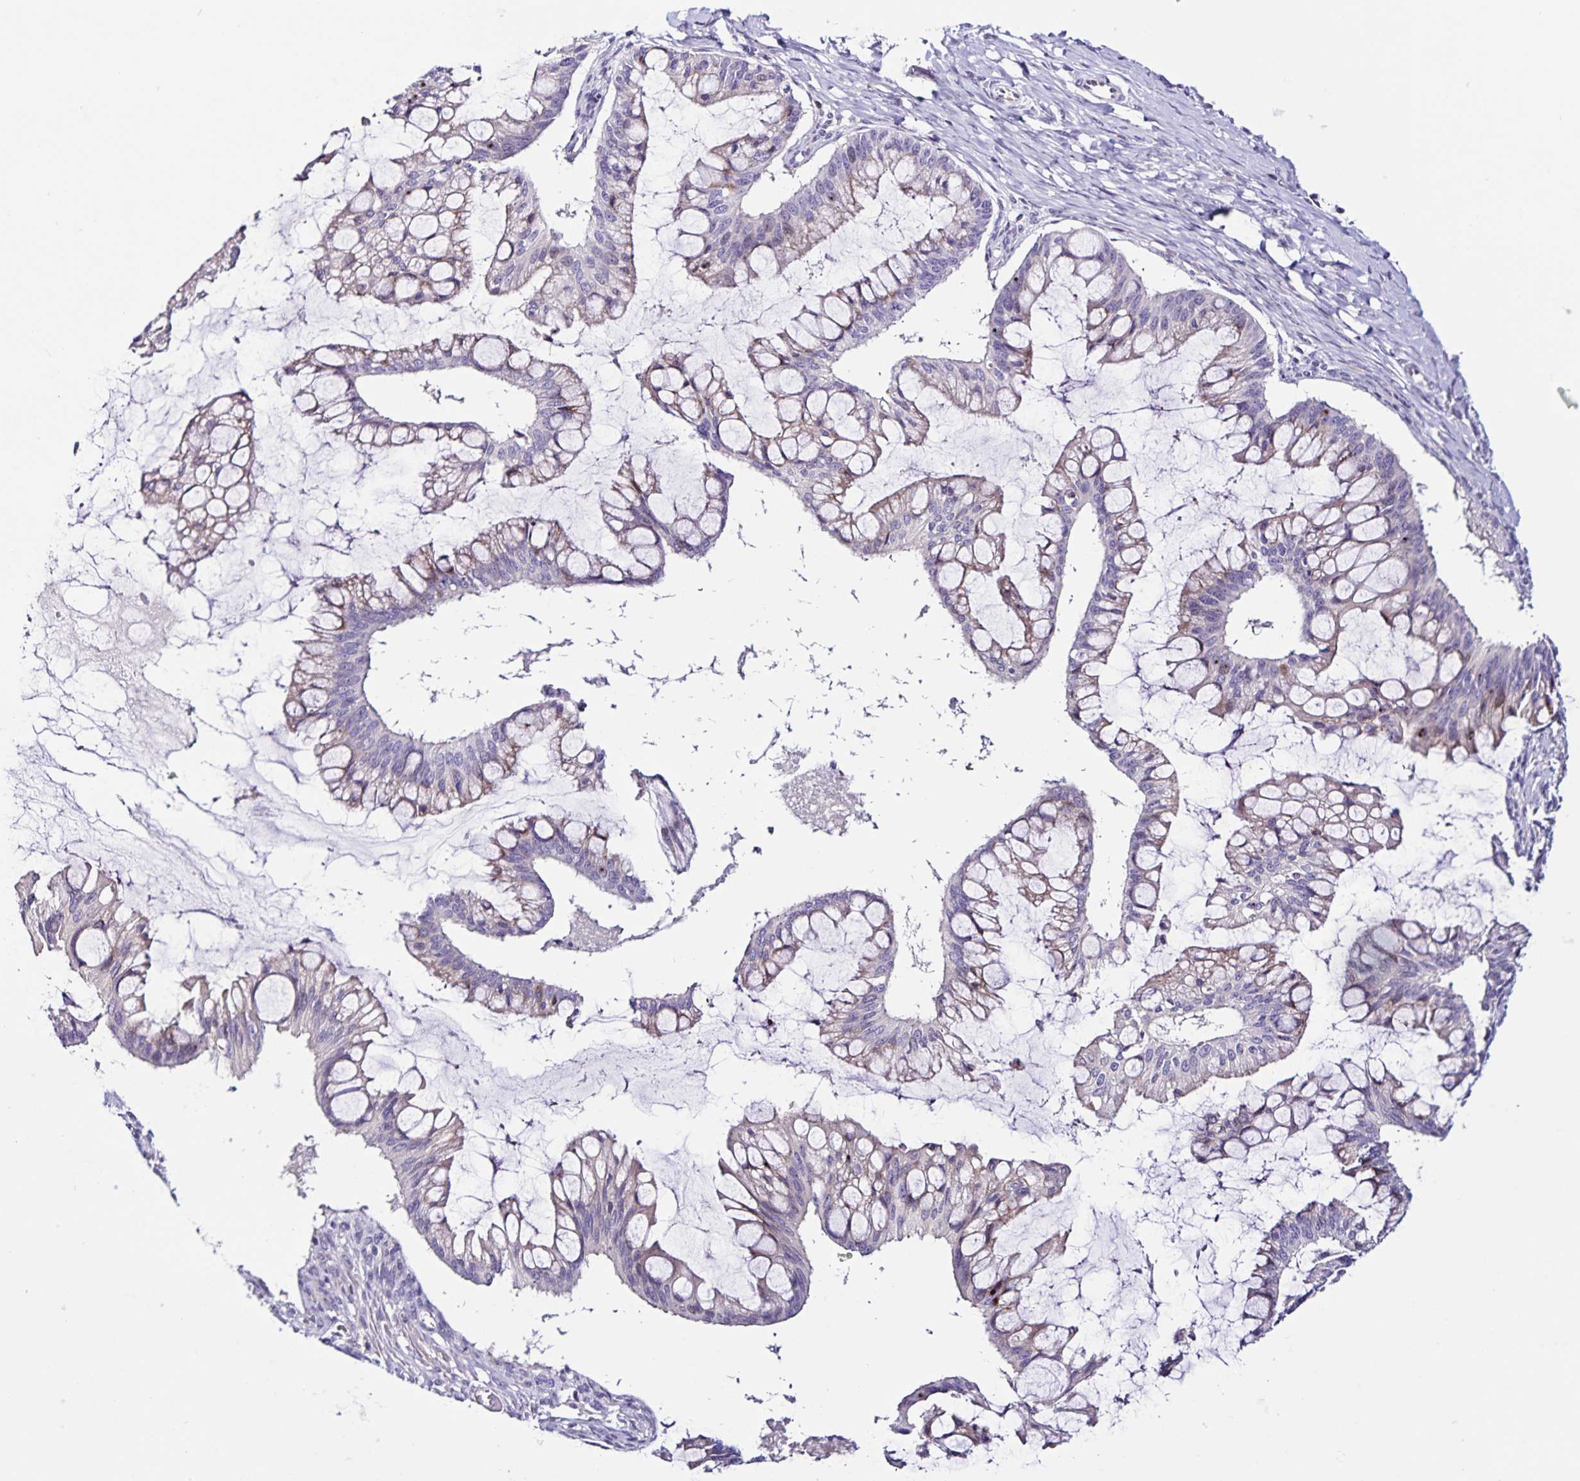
{"staining": {"intensity": "weak", "quantity": "<25%", "location": "cytoplasmic/membranous"}, "tissue": "ovarian cancer", "cell_type": "Tumor cells", "image_type": "cancer", "snomed": [{"axis": "morphology", "description": "Cystadenocarcinoma, mucinous, NOS"}, {"axis": "topography", "description": "Ovary"}], "caption": "IHC image of neoplastic tissue: ovarian cancer stained with DAB (3,3'-diaminobenzidine) demonstrates no significant protein expression in tumor cells.", "gene": "RNFT2", "patient": {"sex": "female", "age": 73}}